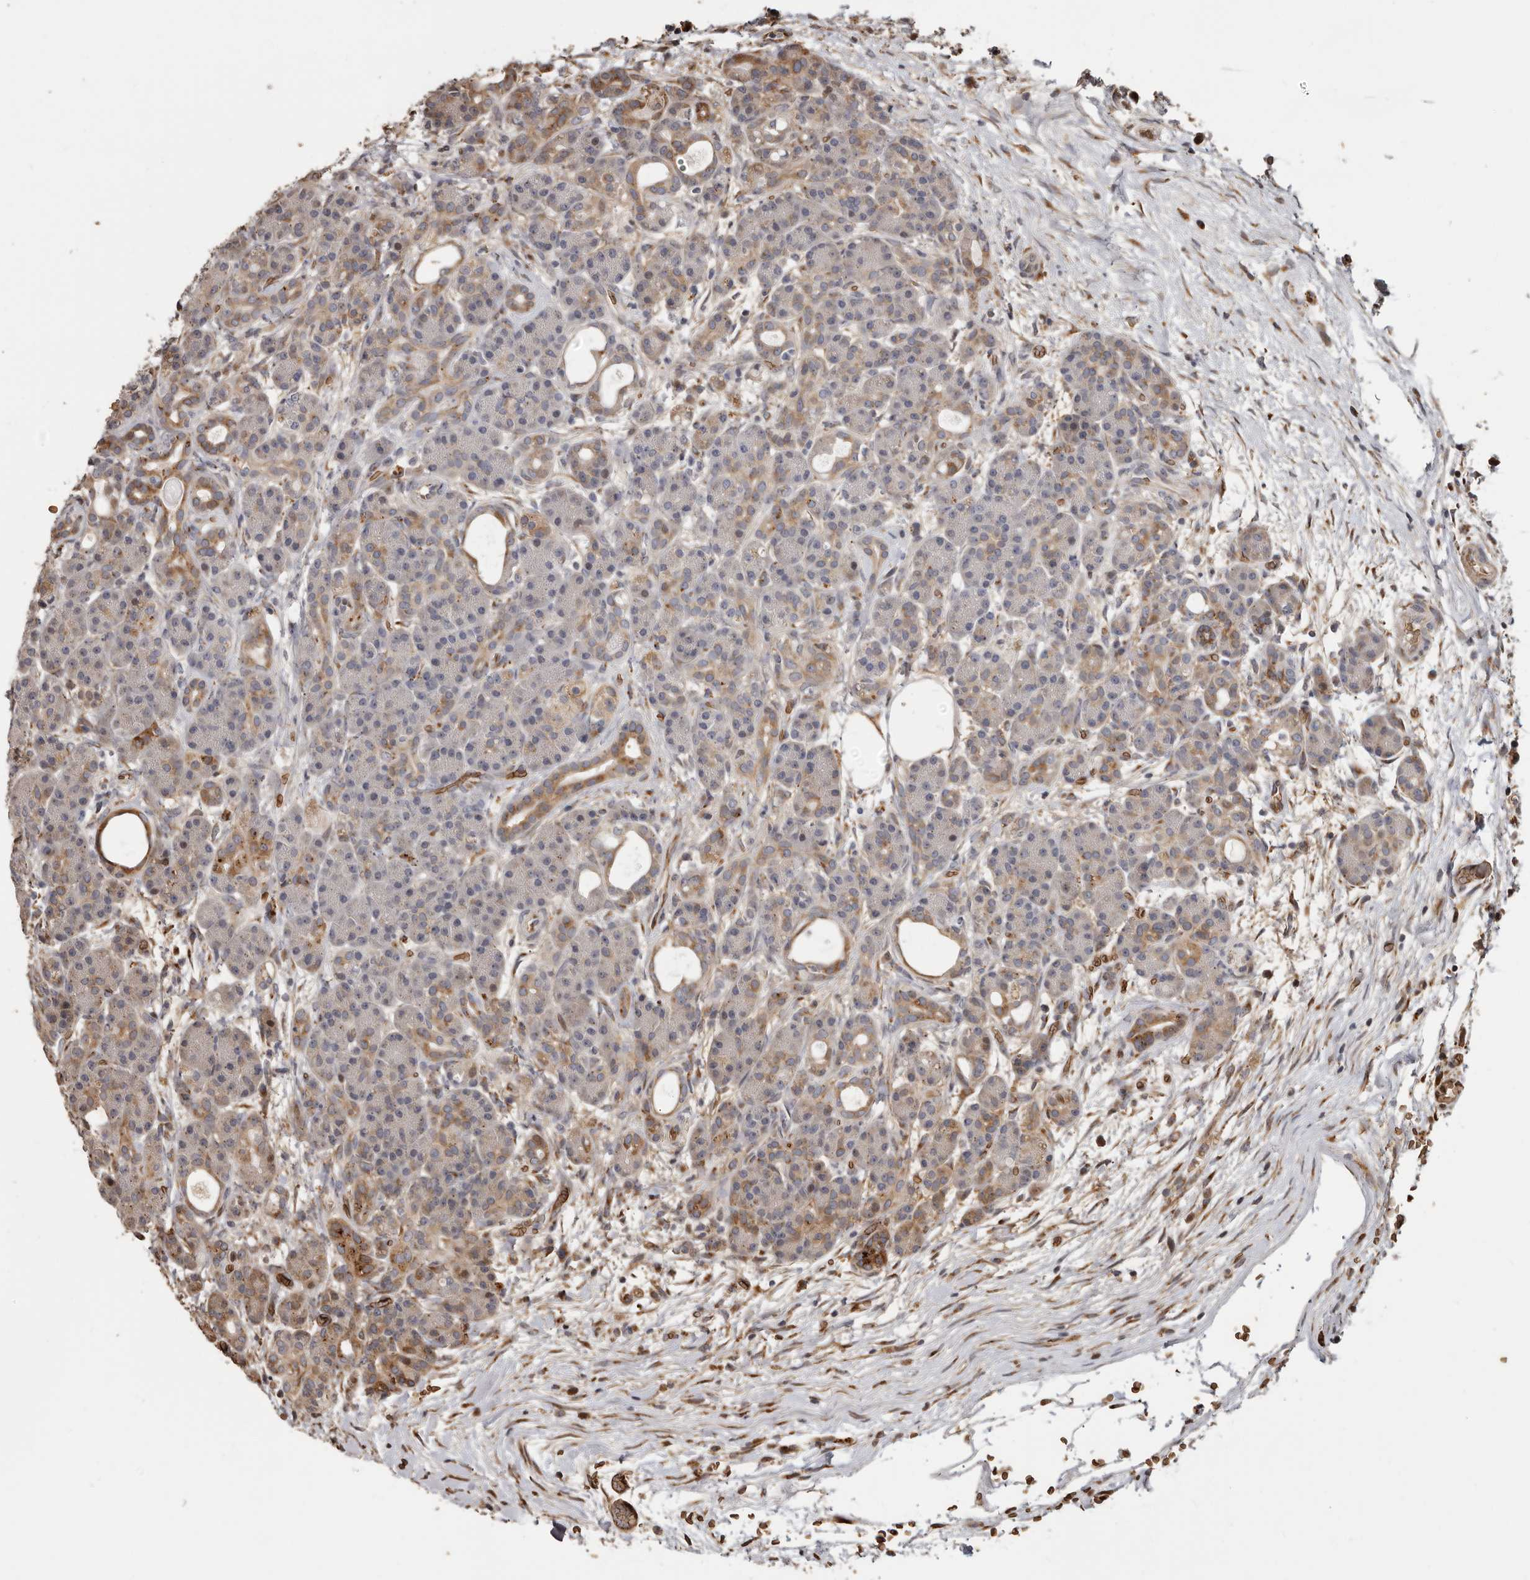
{"staining": {"intensity": "moderate", "quantity": "<25%", "location": "cytoplasmic/membranous"}, "tissue": "pancreas", "cell_type": "Exocrine glandular cells", "image_type": "normal", "snomed": [{"axis": "morphology", "description": "Normal tissue, NOS"}, {"axis": "topography", "description": "Pancreas"}], "caption": "Immunohistochemical staining of benign pancreas shows <25% levels of moderate cytoplasmic/membranous protein positivity in about <25% of exocrine glandular cells.", "gene": "ENTREP1", "patient": {"sex": "male", "age": 63}}